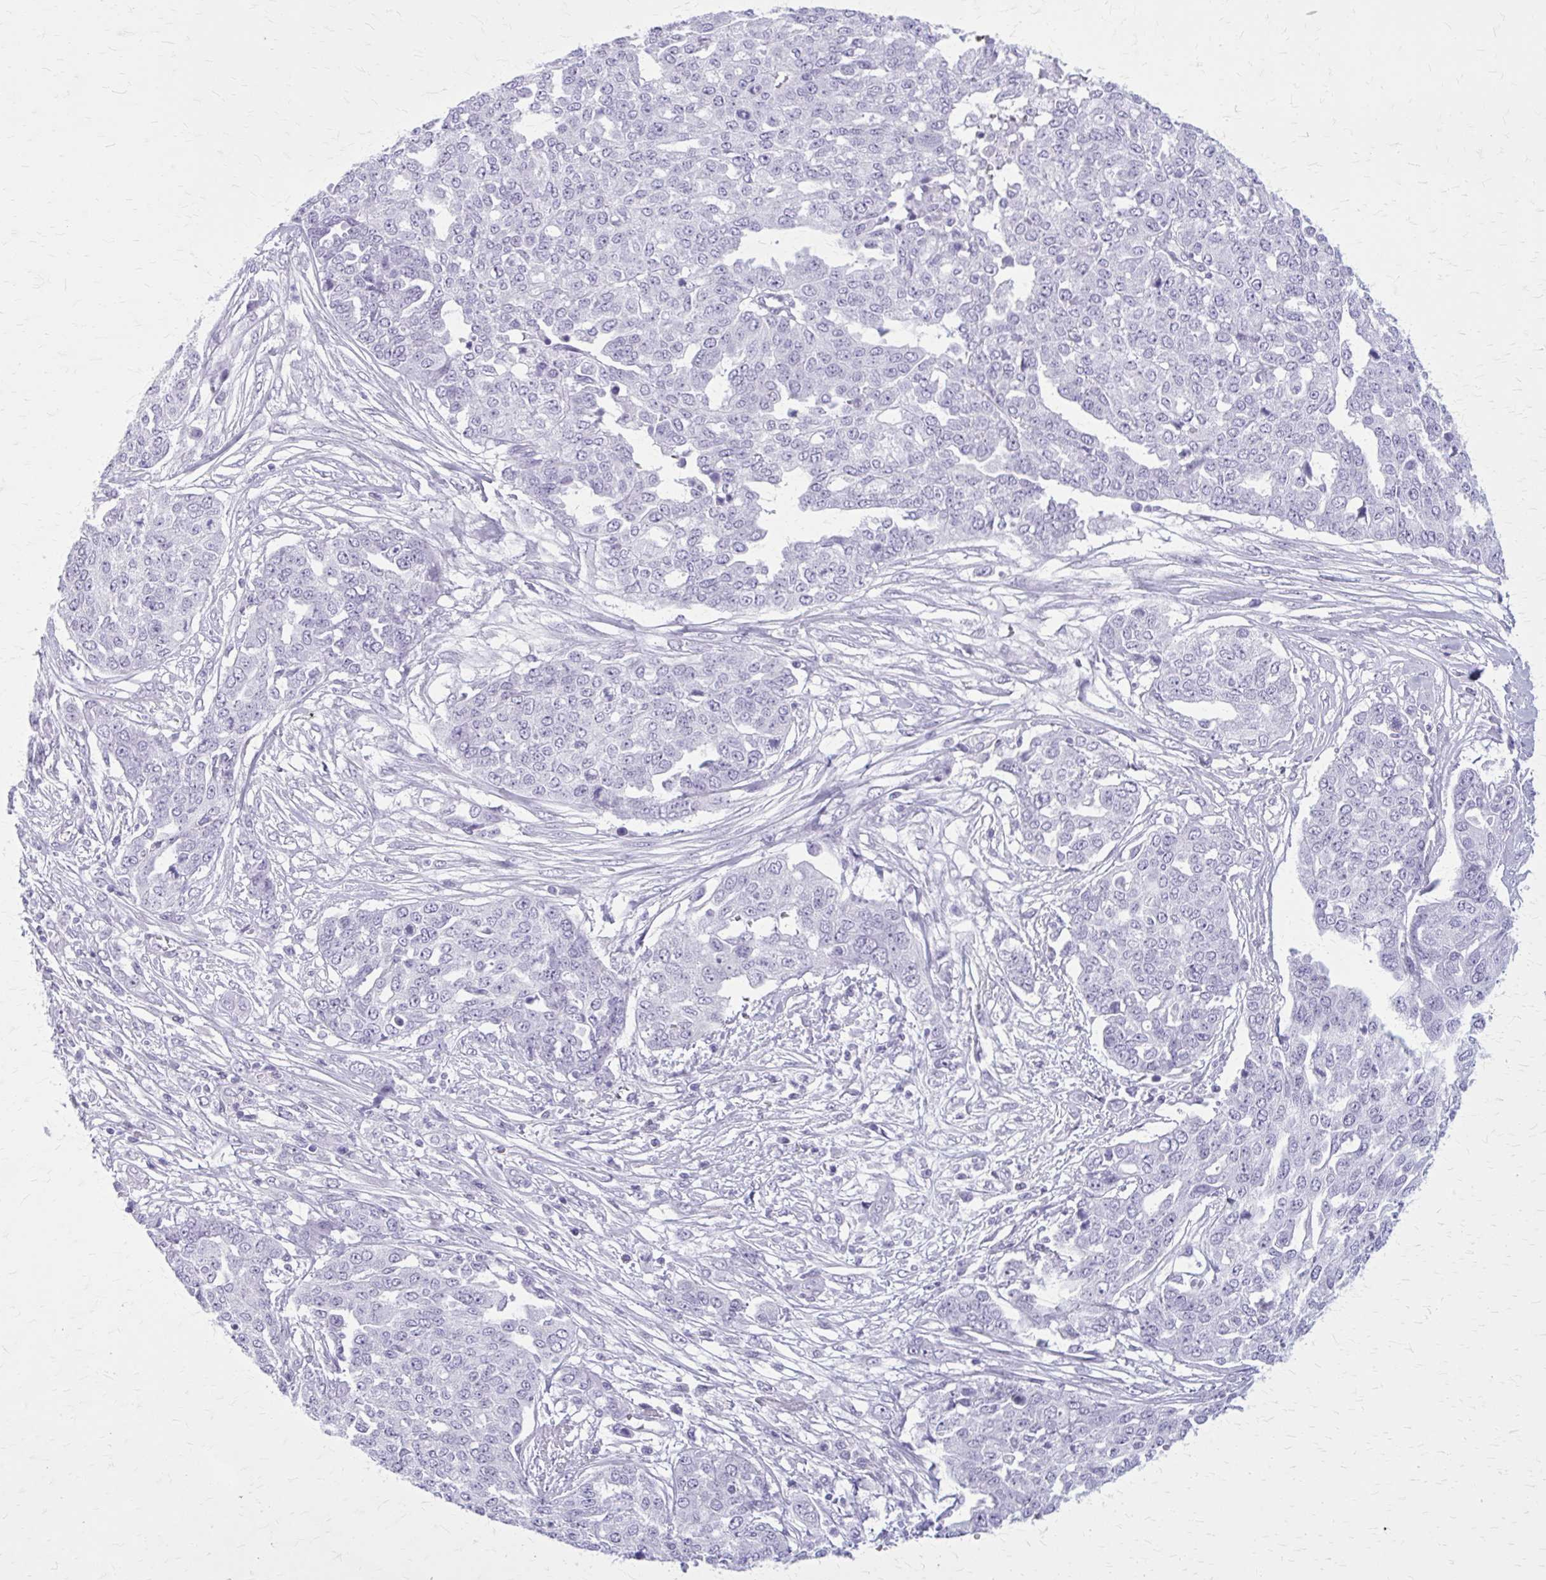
{"staining": {"intensity": "negative", "quantity": "none", "location": "none"}, "tissue": "ovarian cancer", "cell_type": "Tumor cells", "image_type": "cancer", "snomed": [{"axis": "morphology", "description": "Cystadenocarcinoma, serous, NOS"}, {"axis": "topography", "description": "Soft tissue"}, {"axis": "topography", "description": "Ovary"}], "caption": "The histopathology image demonstrates no staining of tumor cells in ovarian cancer.", "gene": "GAD1", "patient": {"sex": "female", "age": 57}}